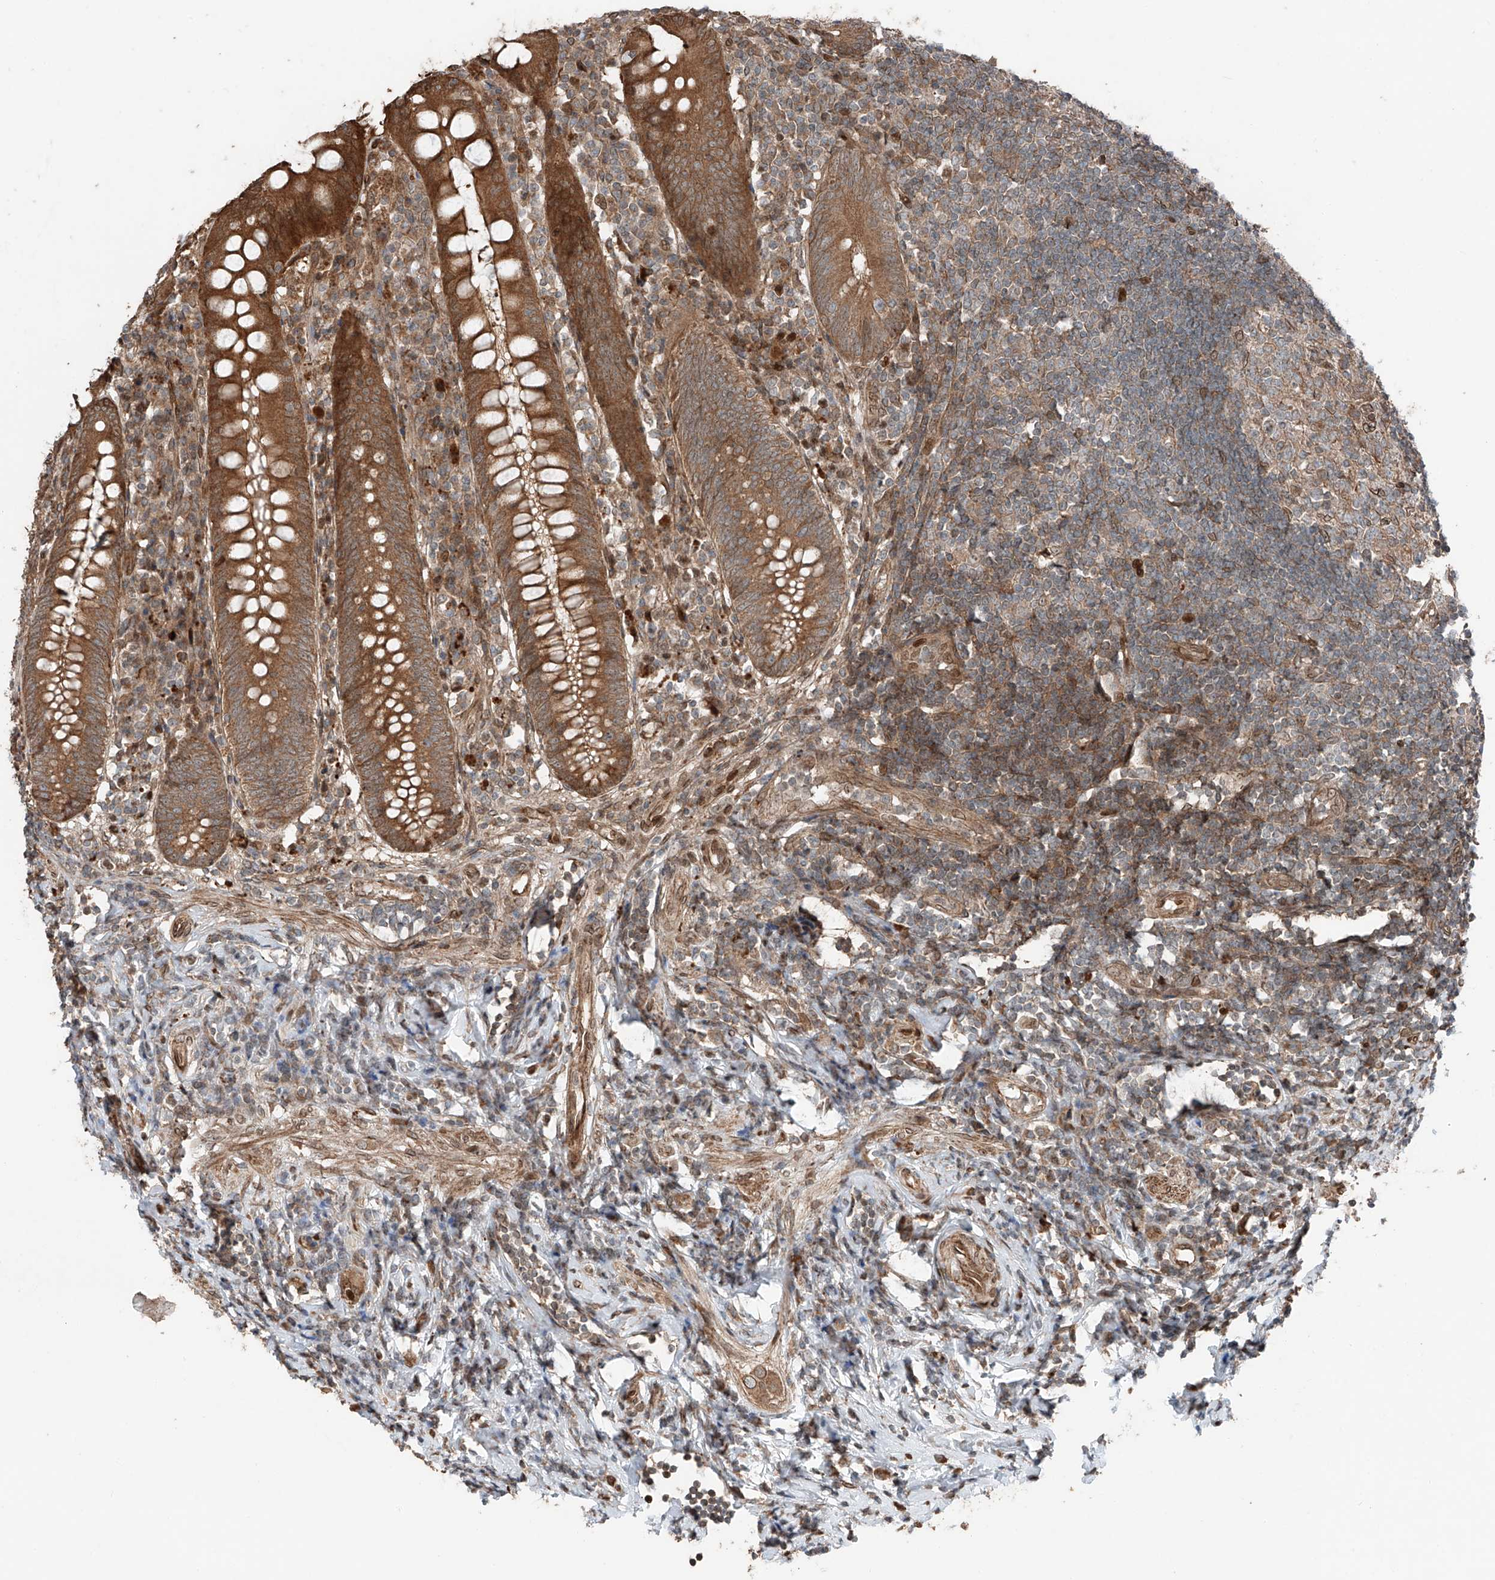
{"staining": {"intensity": "strong", "quantity": ">75%", "location": "cytoplasmic/membranous"}, "tissue": "appendix", "cell_type": "Glandular cells", "image_type": "normal", "snomed": [{"axis": "morphology", "description": "Normal tissue, NOS"}, {"axis": "topography", "description": "Appendix"}], "caption": "Immunohistochemistry photomicrograph of unremarkable appendix stained for a protein (brown), which exhibits high levels of strong cytoplasmic/membranous expression in about >75% of glandular cells.", "gene": "CEP162", "patient": {"sex": "female", "age": 54}}